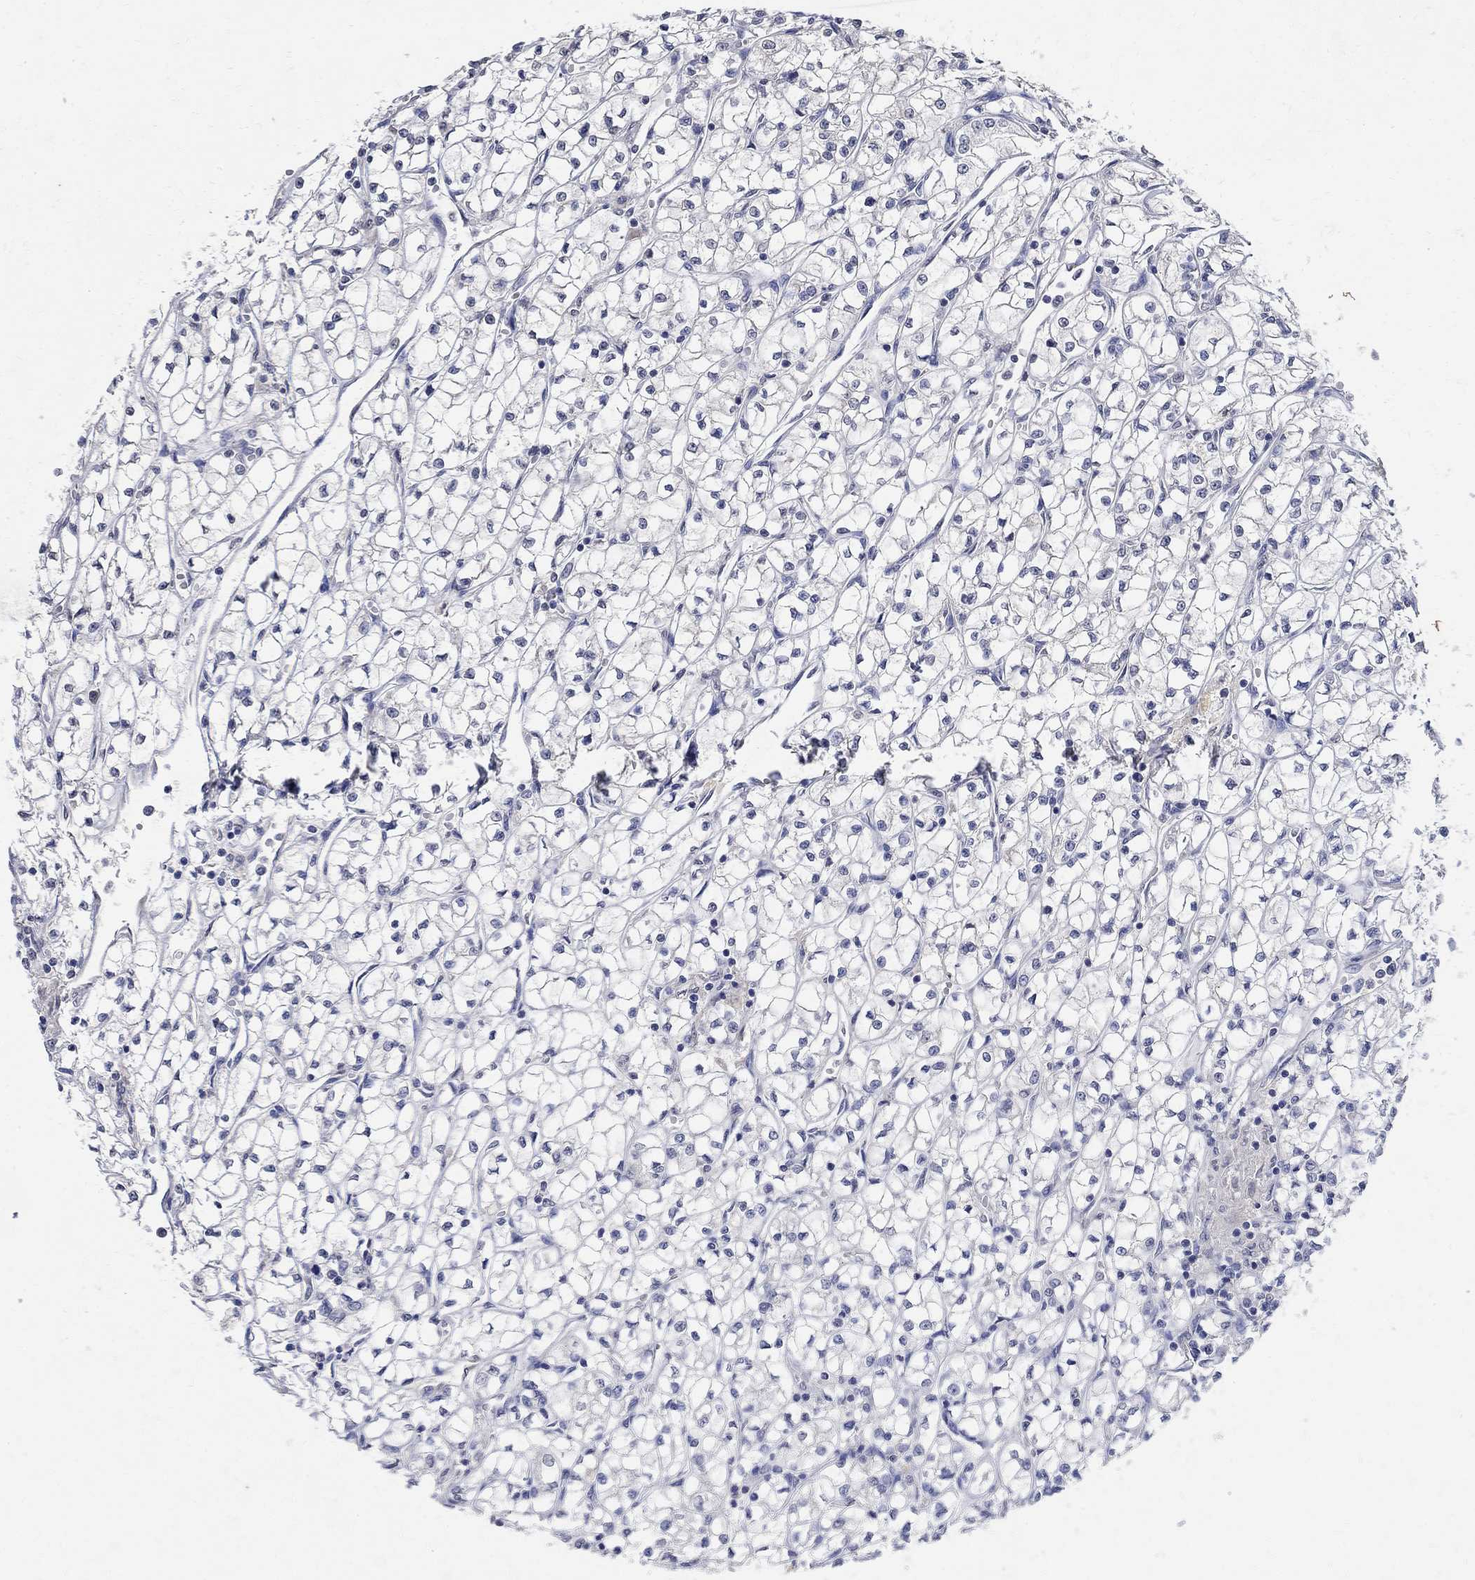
{"staining": {"intensity": "negative", "quantity": "none", "location": "none"}, "tissue": "renal cancer", "cell_type": "Tumor cells", "image_type": "cancer", "snomed": [{"axis": "morphology", "description": "Adenocarcinoma, NOS"}, {"axis": "topography", "description": "Kidney"}], "caption": "Renal adenocarcinoma stained for a protein using immunohistochemistry displays no expression tumor cells.", "gene": "TMEM169", "patient": {"sex": "female", "age": 64}}